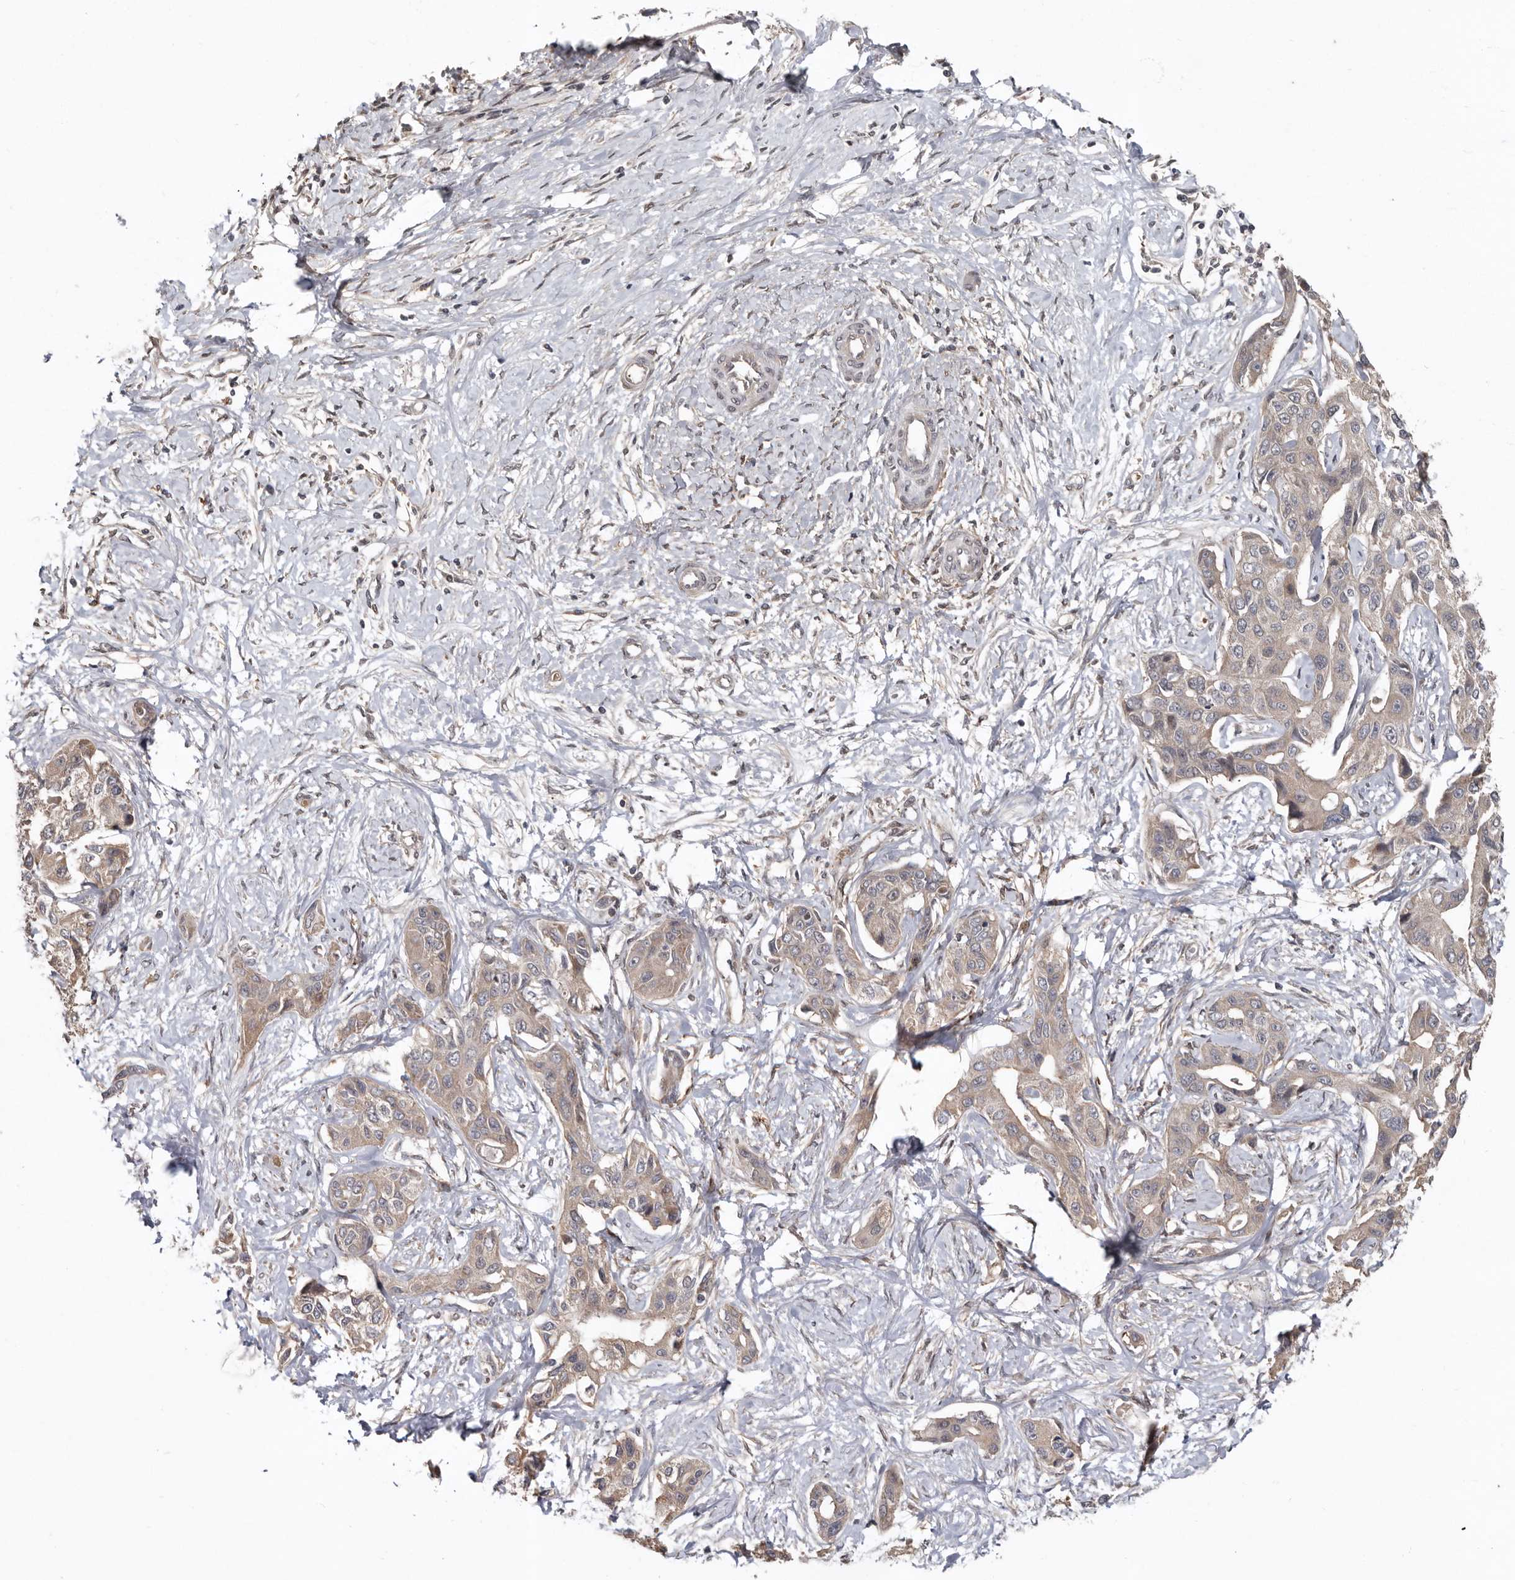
{"staining": {"intensity": "weak", "quantity": ">75%", "location": "cytoplasmic/membranous"}, "tissue": "liver cancer", "cell_type": "Tumor cells", "image_type": "cancer", "snomed": [{"axis": "morphology", "description": "Cholangiocarcinoma"}, {"axis": "topography", "description": "Liver"}], "caption": "A micrograph of human liver cholangiocarcinoma stained for a protein displays weak cytoplasmic/membranous brown staining in tumor cells.", "gene": "LRGUK", "patient": {"sex": "male", "age": 59}}